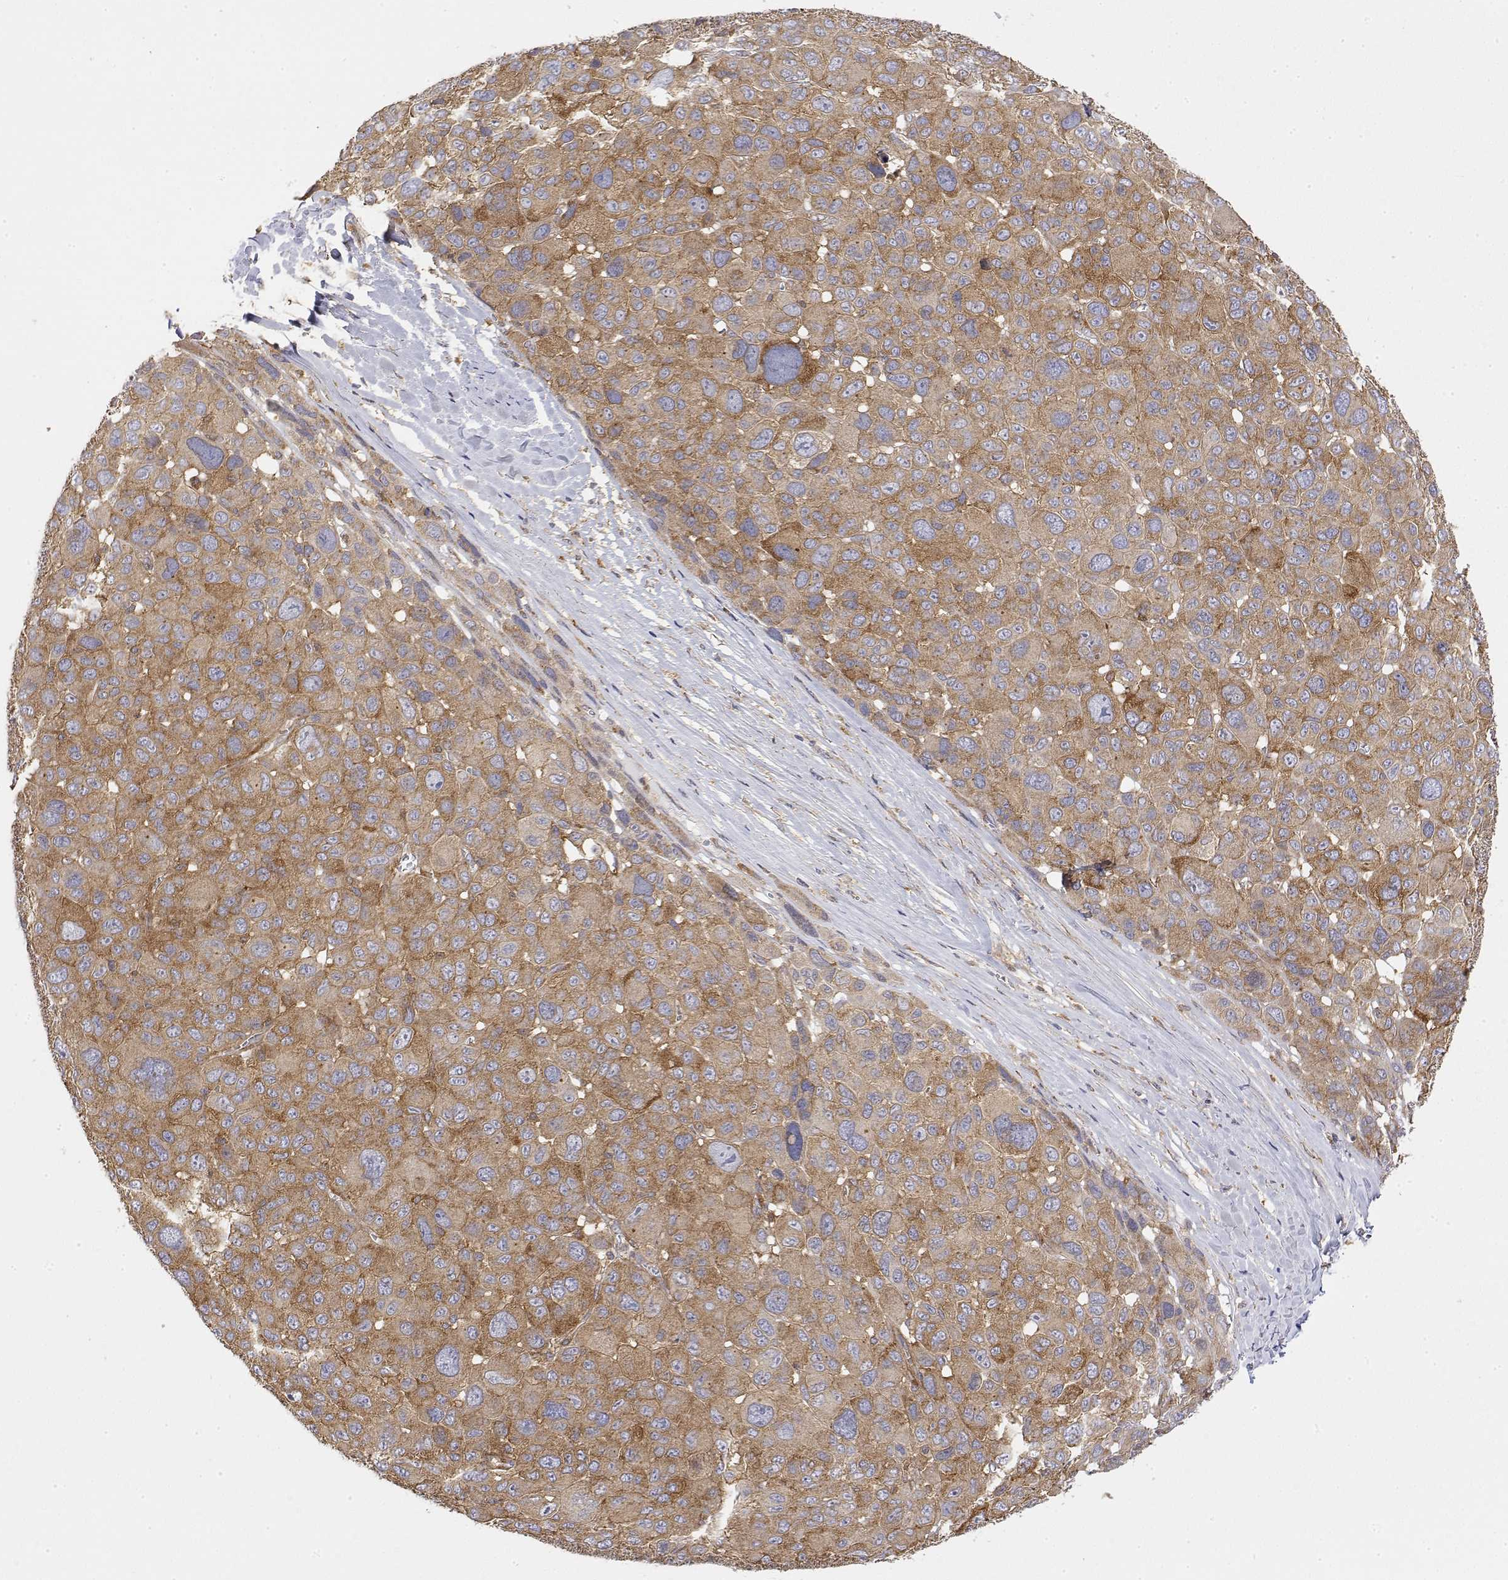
{"staining": {"intensity": "moderate", "quantity": ">75%", "location": "cytoplasmic/membranous"}, "tissue": "melanoma", "cell_type": "Tumor cells", "image_type": "cancer", "snomed": [{"axis": "morphology", "description": "Malignant melanoma, NOS"}, {"axis": "topography", "description": "Skin"}], "caption": "Melanoma was stained to show a protein in brown. There is medium levels of moderate cytoplasmic/membranous positivity in approximately >75% of tumor cells.", "gene": "PACSIN2", "patient": {"sex": "female", "age": 66}}